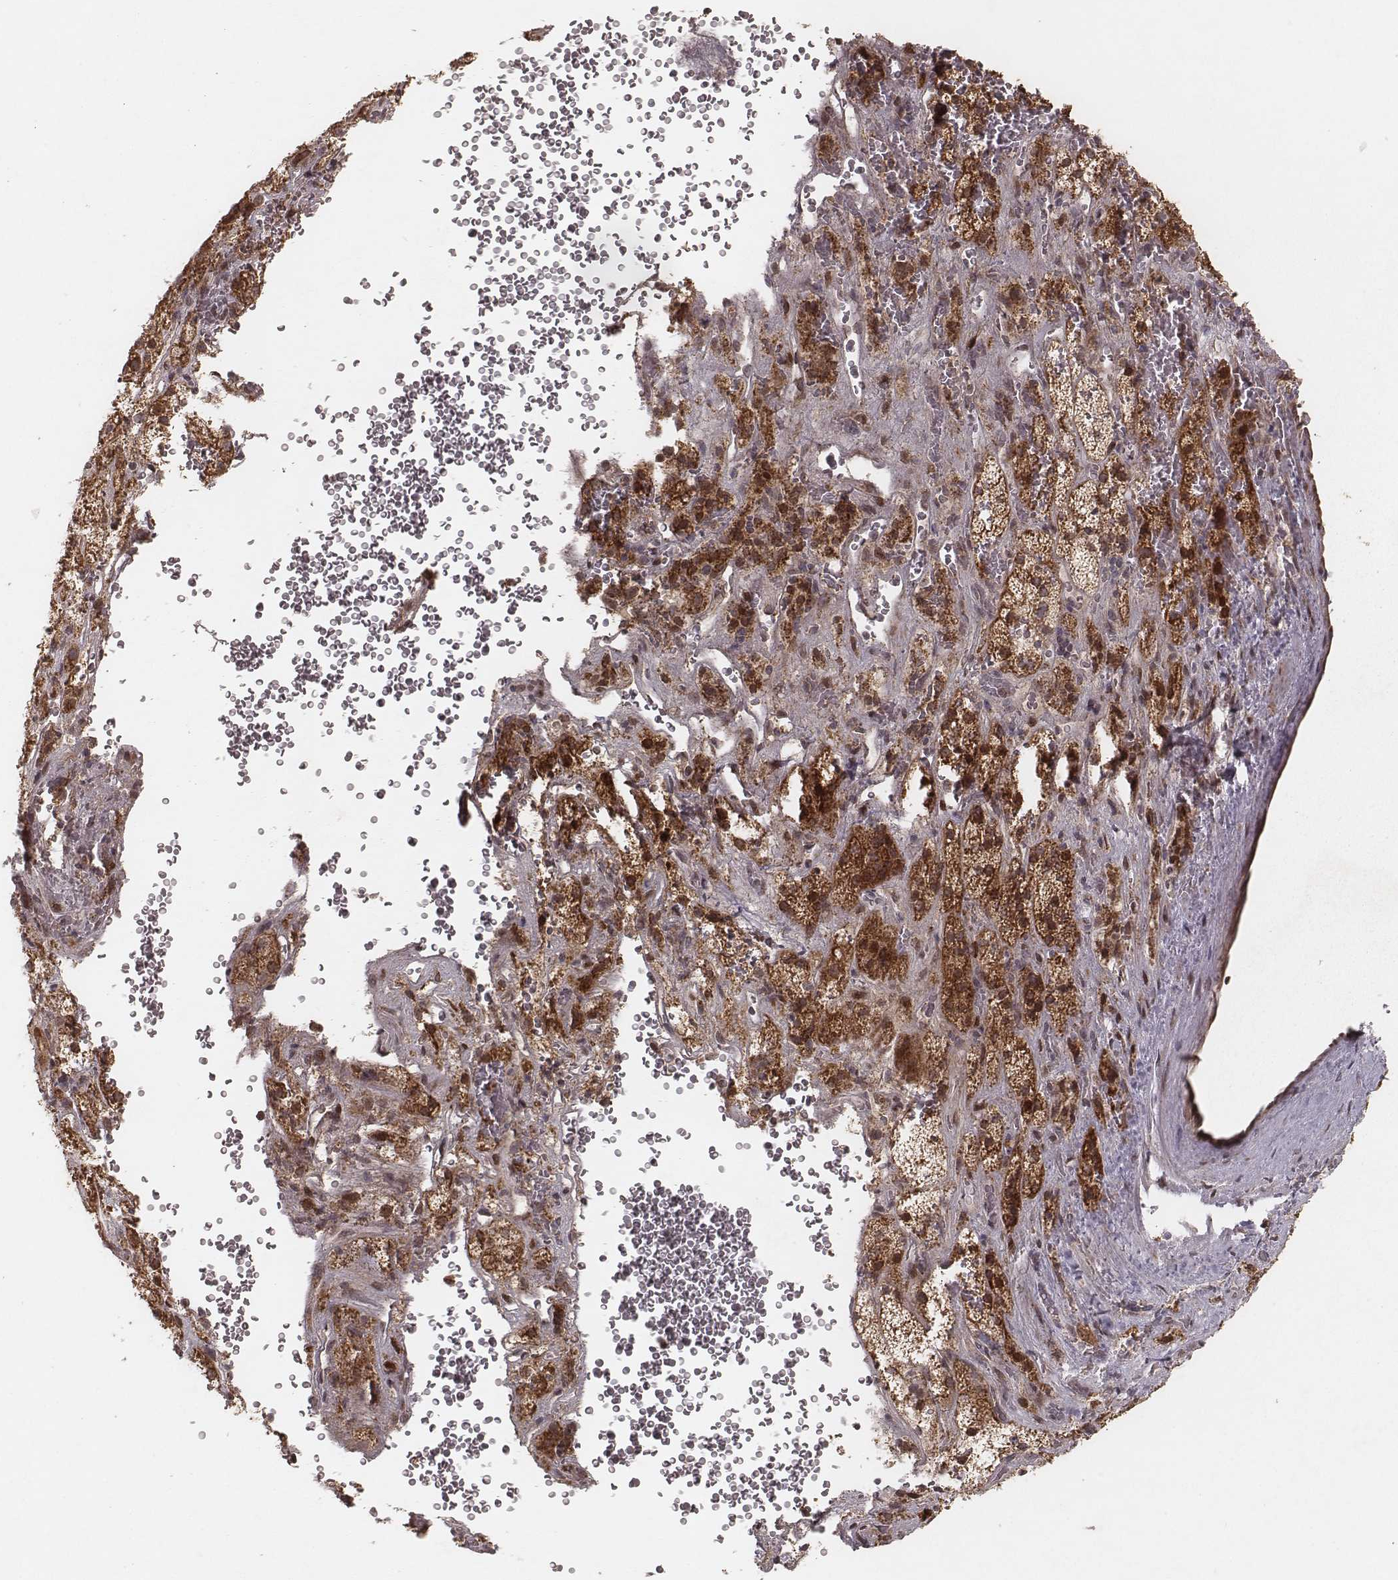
{"staining": {"intensity": "strong", "quantity": ">75%", "location": "cytoplasmic/membranous"}, "tissue": "adrenal gland", "cell_type": "Glandular cells", "image_type": "normal", "snomed": [{"axis": "morphology", "description": "Normal tissue, NOS"}, {"axis": "topography", "description": "Adrenal gland"}], "caption": "The micrograph reveals immunohistochemical staining of unremarkable adrenal gland. There is strong cytoplasmic/membranous expression is identified in approximately >75% of glandular cells.", "gene": "NDUFA7", "patient": {"sex": "male", "age": 57}}